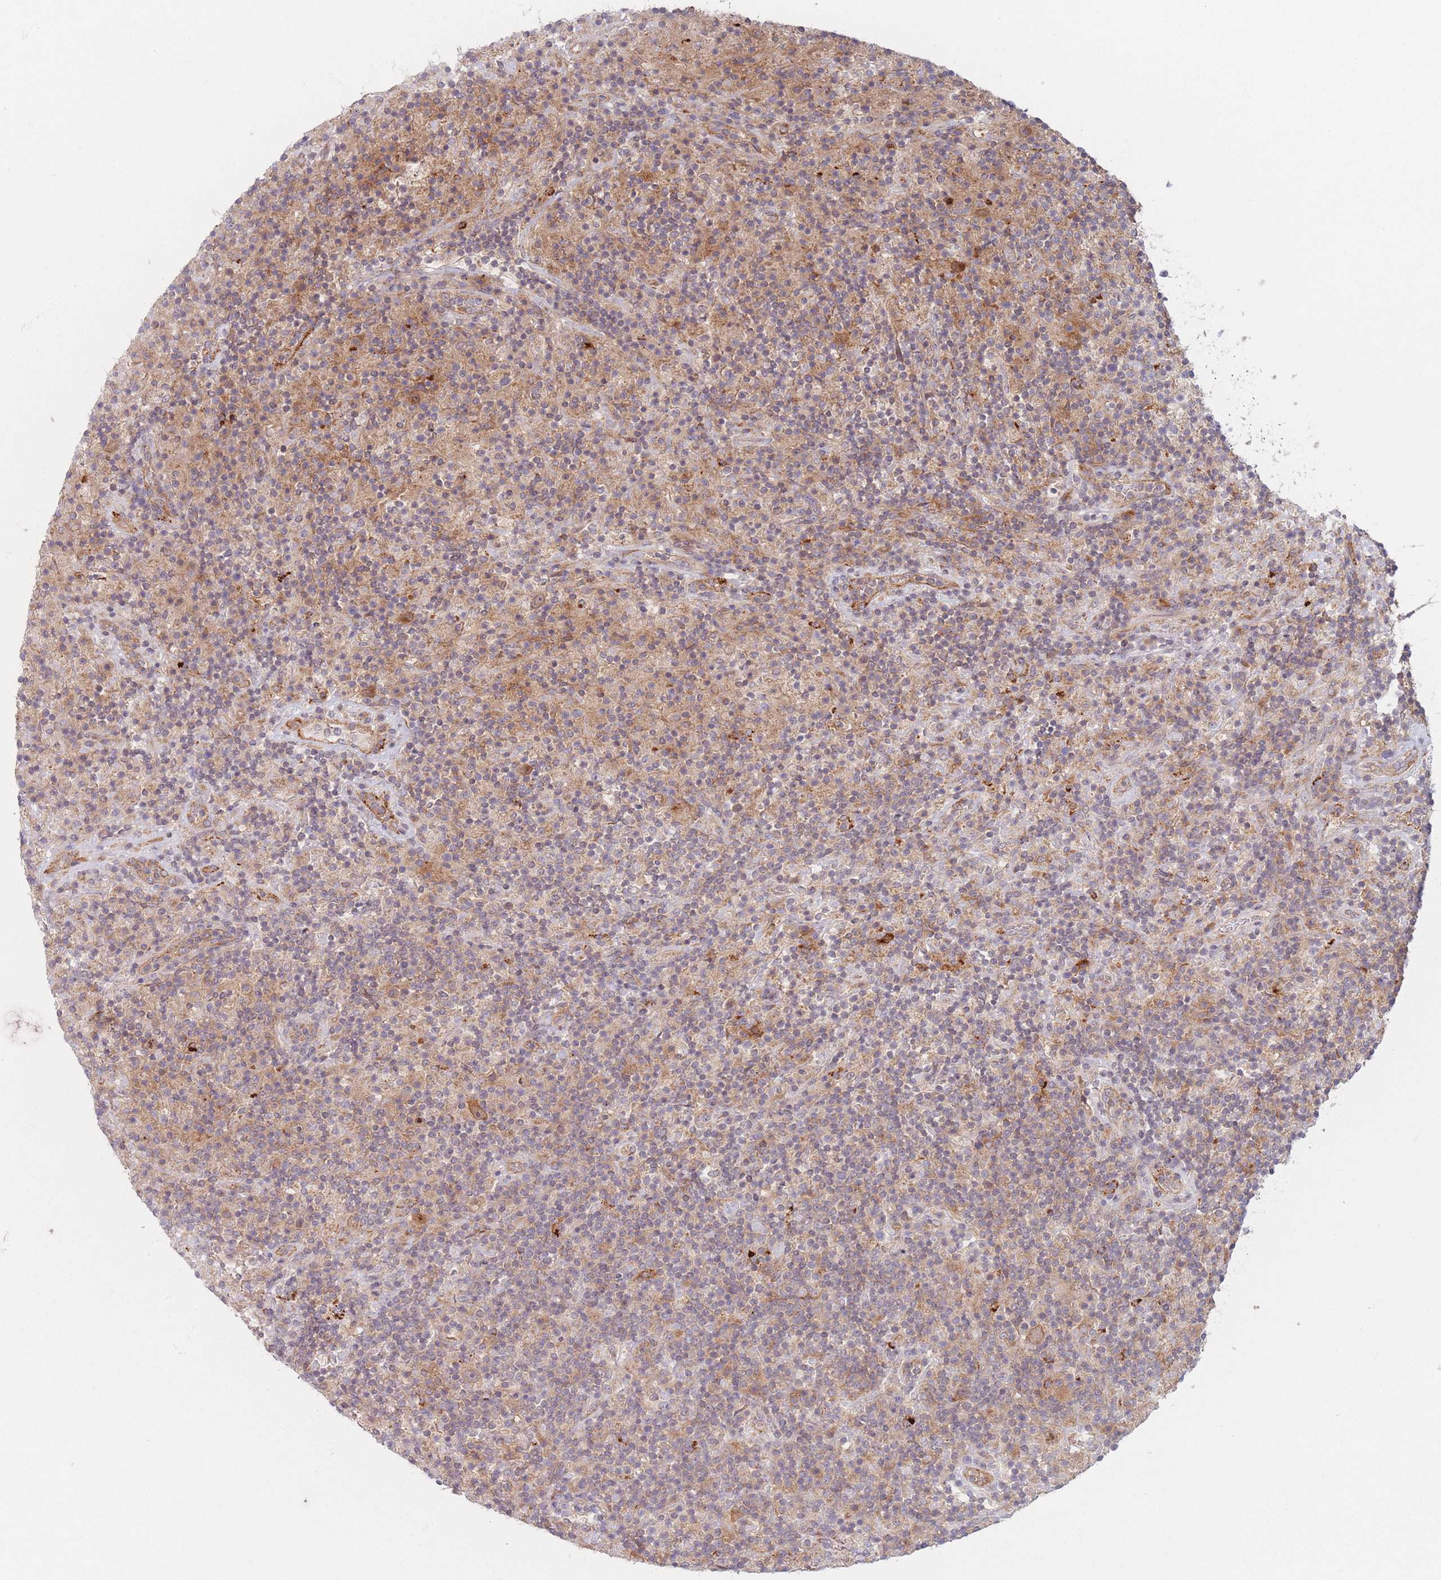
{"staining": {"intensity": "moderate", "quantity": "25%-75%", "location": "cytoplasmic/membranous"}, "tissue": "lymphoma", "cell_type": "Tumor cells", "image_type": "cancer", "snomed": [{"axis": "morphology", "description": "Hodgkin's disease, NOS"}, {"axis": "topography", "description": "Lymph node"}], "caption": "Lymphoma stained with a protein marker demonstrates moderate staining in tumor cells.", "gene": "PPM1A", "patient": {"sex": "male", "age": 70}}